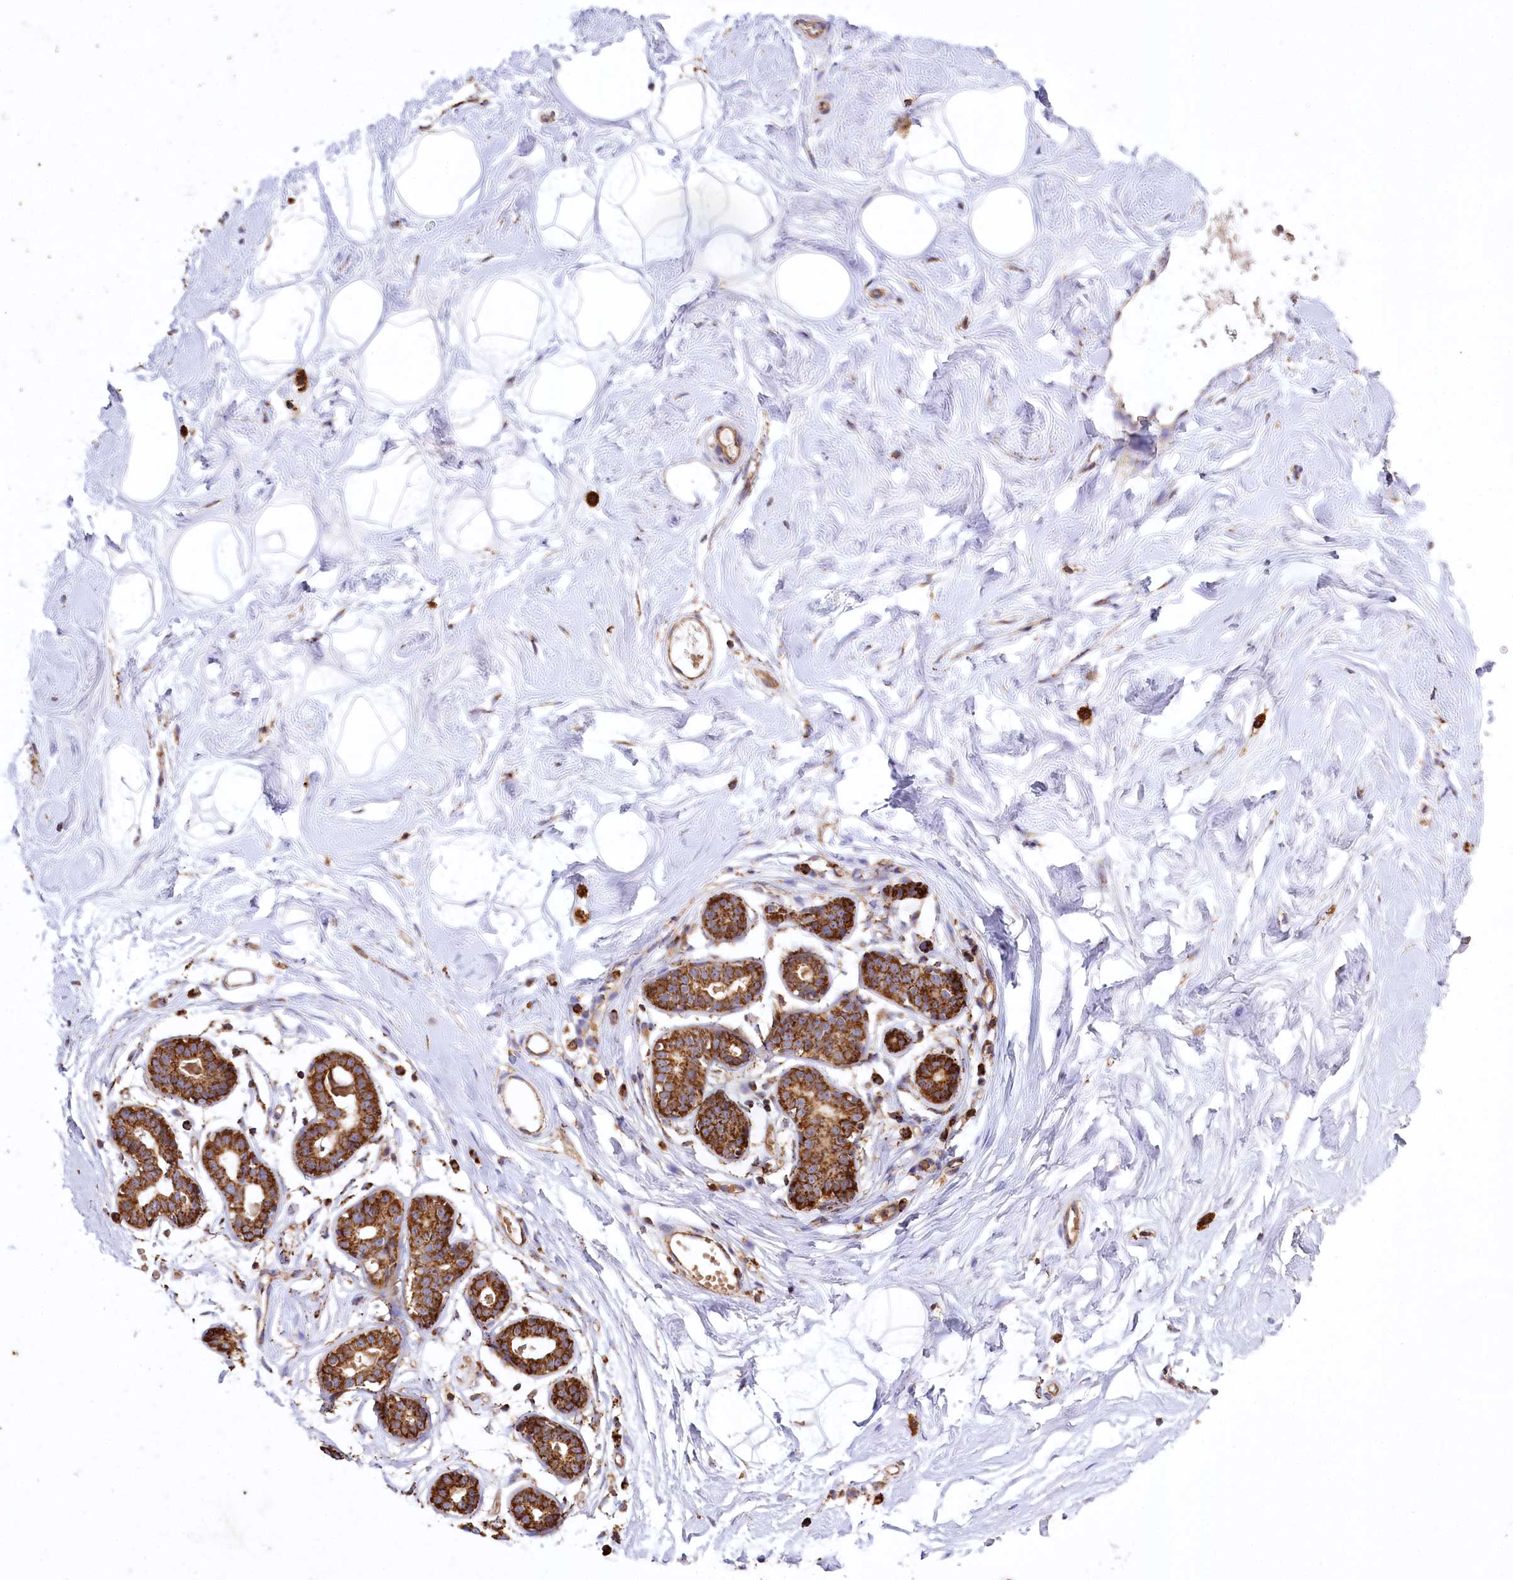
{"staining": {"intensity": "negative", "quantity": "none", "location": "none"}, "tissue": "breast", "cell_type": "Adipocytes", "image_type": "normal", "snomed": [{"axis": "morphology", "description": "Normal tissue, NOS"}, {"axis": "morphology", "description": "Adenoma, NOS"}, {"axis": "topography", "description": "Breast"}], "caption": "This is an immunohistochemistry micrograph of normal breast. There is no staining in adipocytes.", "gene": "CARD19", "patient": {"sex": "female", "age": 23}}